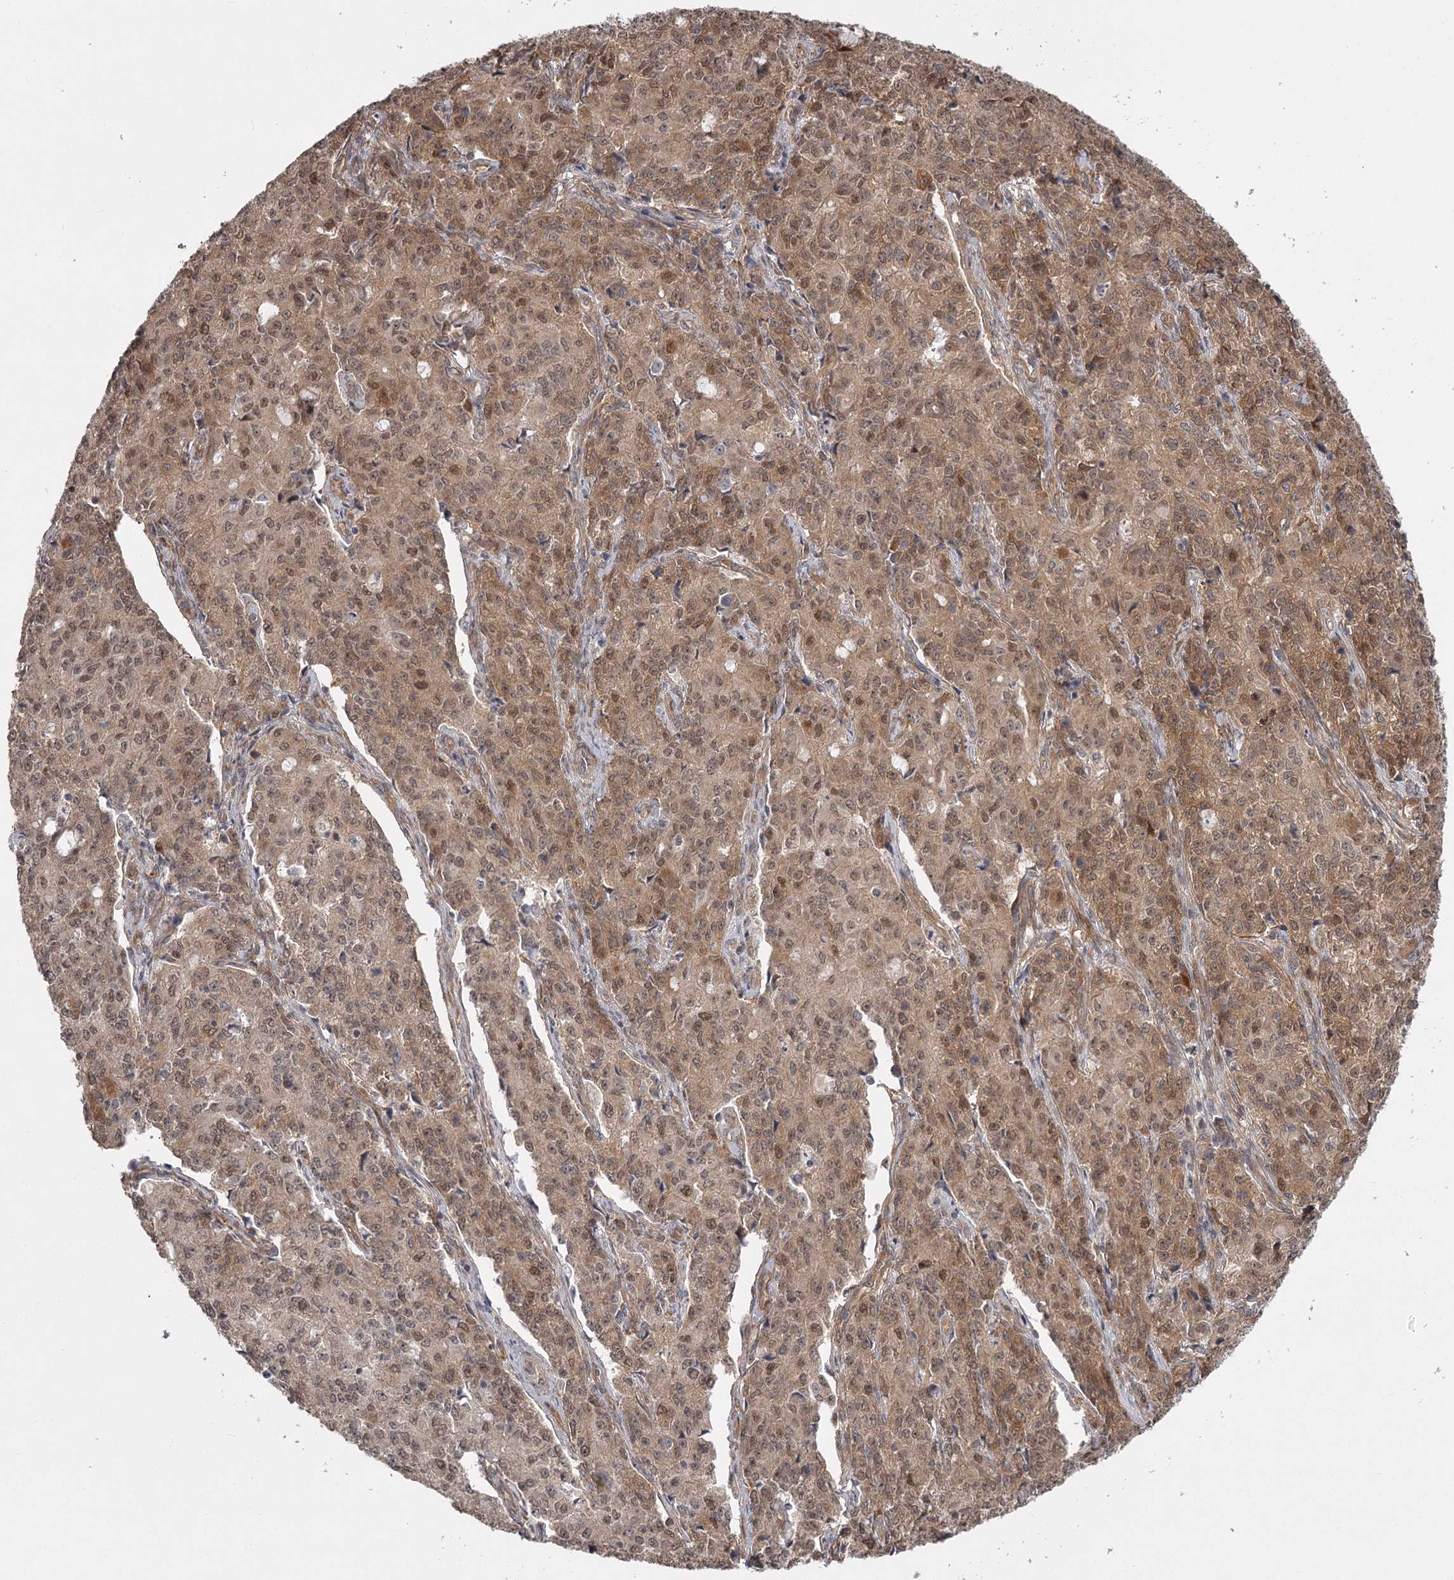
{"staining": {"intensity": "weak", "quantity": ">75%", "location": "cytoplasmic/membranous,nuclear"}, "tissue": "endometrial cancer", "cell_type": "Tumor cells", "image_type": "cancer", "snomed": [{"axis": "morphology", "description": "Adenocarcinoma, NOS"}, {"axis": "topography", "description": "Endometrium"}], "caption": "IHC staining of endometrial cancer (adenocarcinoma), which displays low levels of weak cytoplasmic/membranous and nuclear staining in approximately >75% of tumor cells indicating weak cytoplasmic/membranous and nuclear protein staining. The staining was performed using DAB (brown) for protein detection and nuclei were counterstained in hematoxylin (blue).", "gene": "CCNG2", "patient": {"sex": "female", "age": 50}}